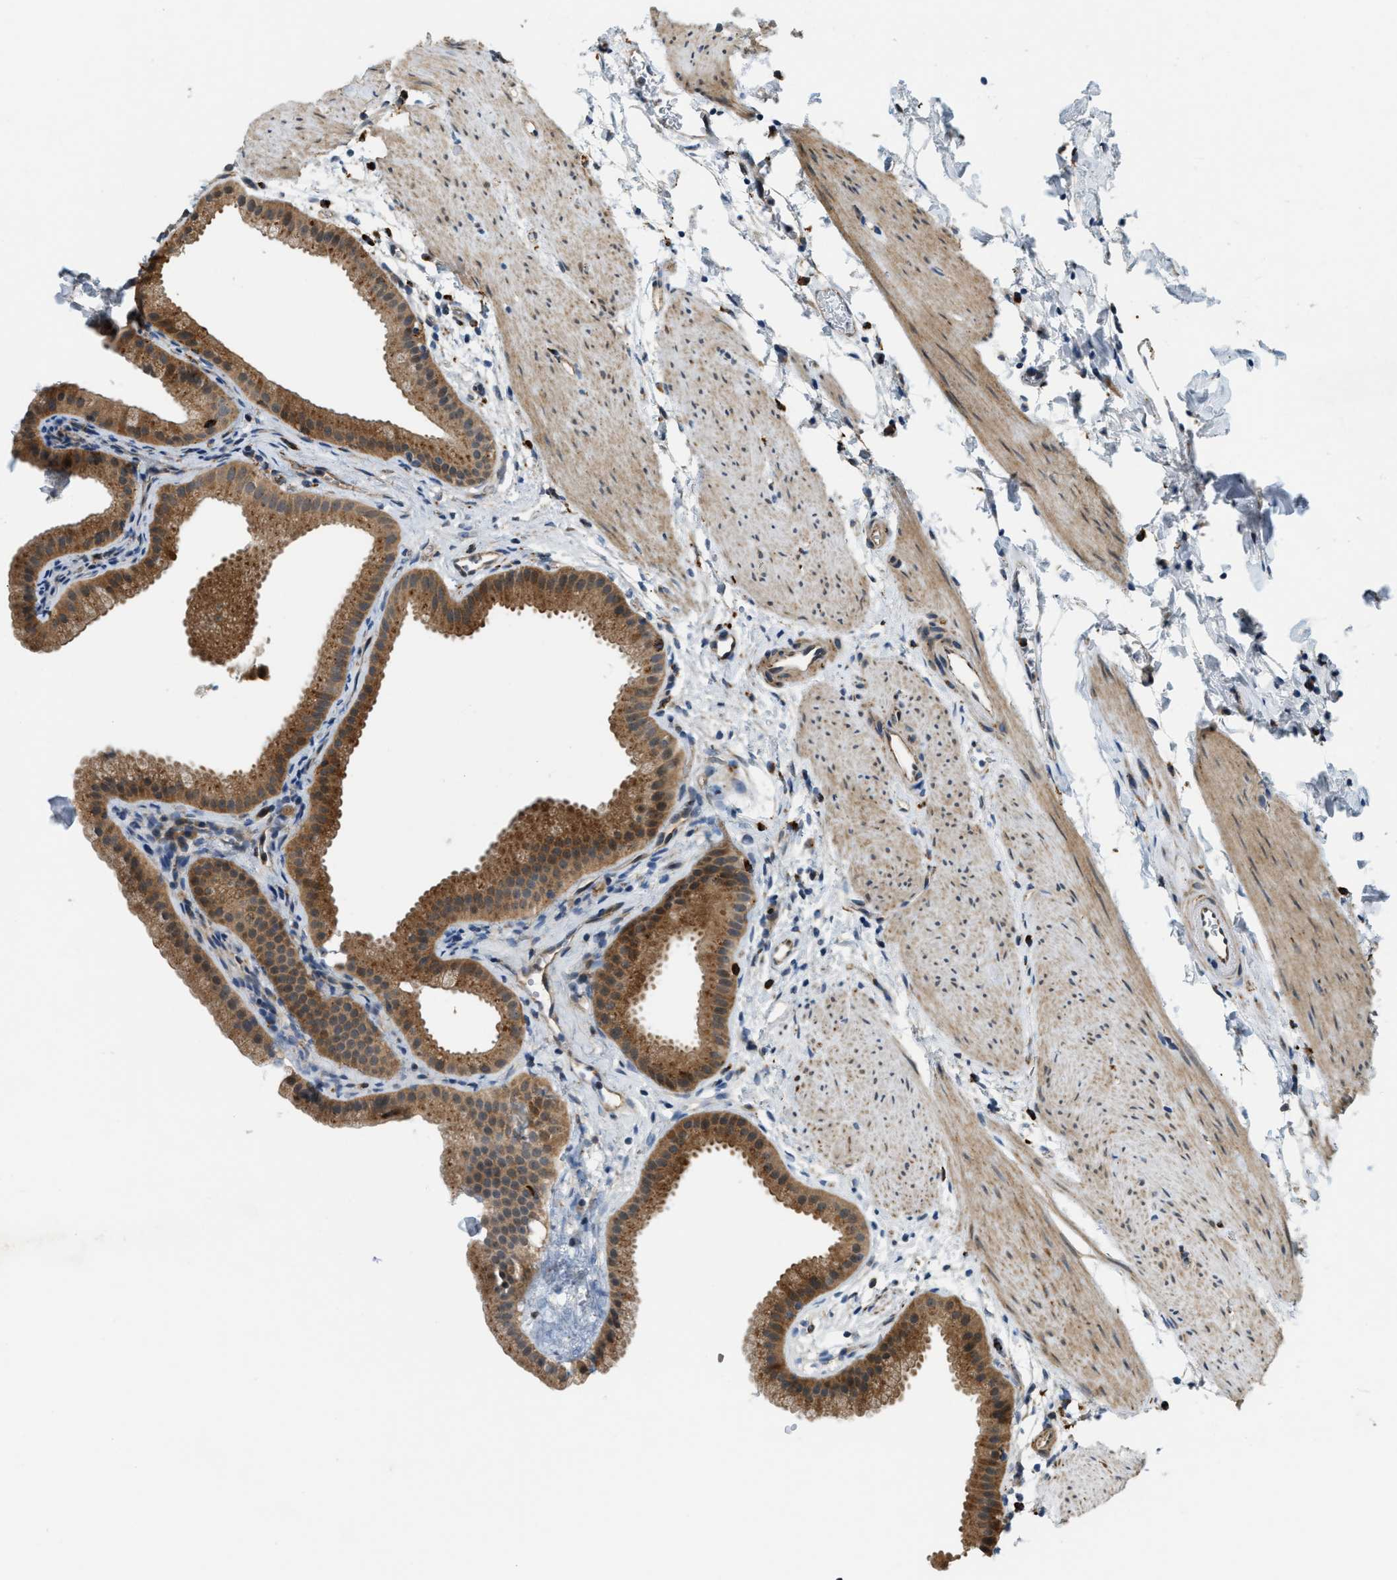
{"staining": {"intensity": "moderate", "quantity": ">75%", "location": "cytoplasmic/membranous"}, "tissue": "gallbladder", "cell_type": "Glandular cells", "image_type": "normal", "snomed": [{"axis": "morphology", "description": "Normal tissue, NOS"}, {"axis": "topography", "description": "Gallbladder"}], "caption": "Immunohistochemical staining of benign human gallbladder exhibits moderate cytoplasmic/membranous protein positivity in approximately >75% of glandular cells. Using DAB (3,3'-diaminobenzidine) (brown) and hematoxylin (blue) stains, captured at high magnification using brightfield microscopy.", "gene": "STARD3NL", "patient": {"sex": "female", "age": 64}}